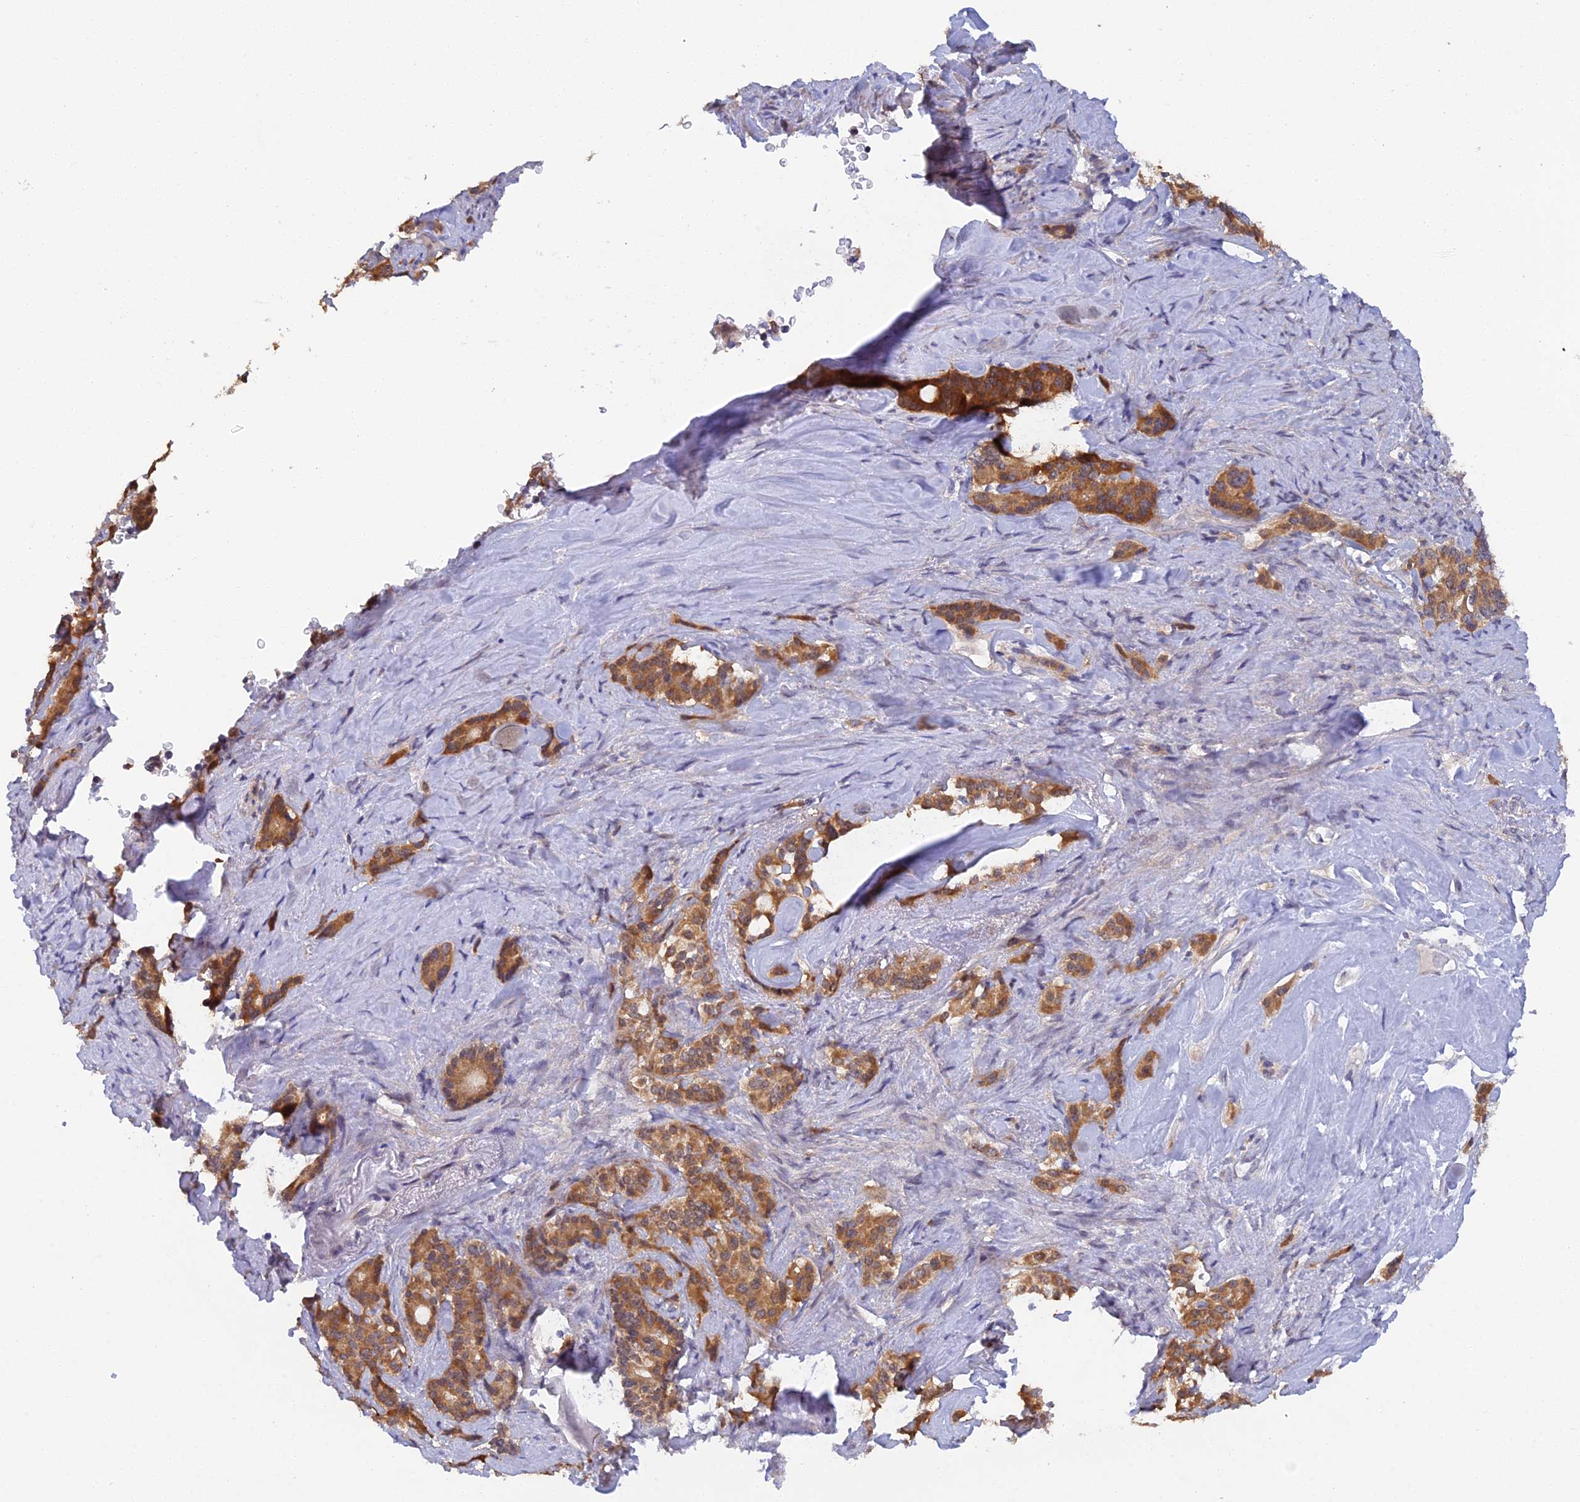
{"staining": {"intensity": "moderate", "quantity": ">75%", "location": "cytoplasmic/membranous"}, "tissue": "pancreatic cancer", "cell_type": "Tumor cells", "image_type": "cancer", "snomed": [{"axis": "morphology", "description": "Adenocarcinoma, NOS"}, {"axis": "topography", "description": "Pancreas"}], "caption": "The immunohistochemical stain shows moderate cytoplasmic/membranous positivity in tumor cells of pancreatic cancer (adenocarcinoma) tissue.", "gene": "ELOA2", "patient": {"sex": "female", "age": 74}}